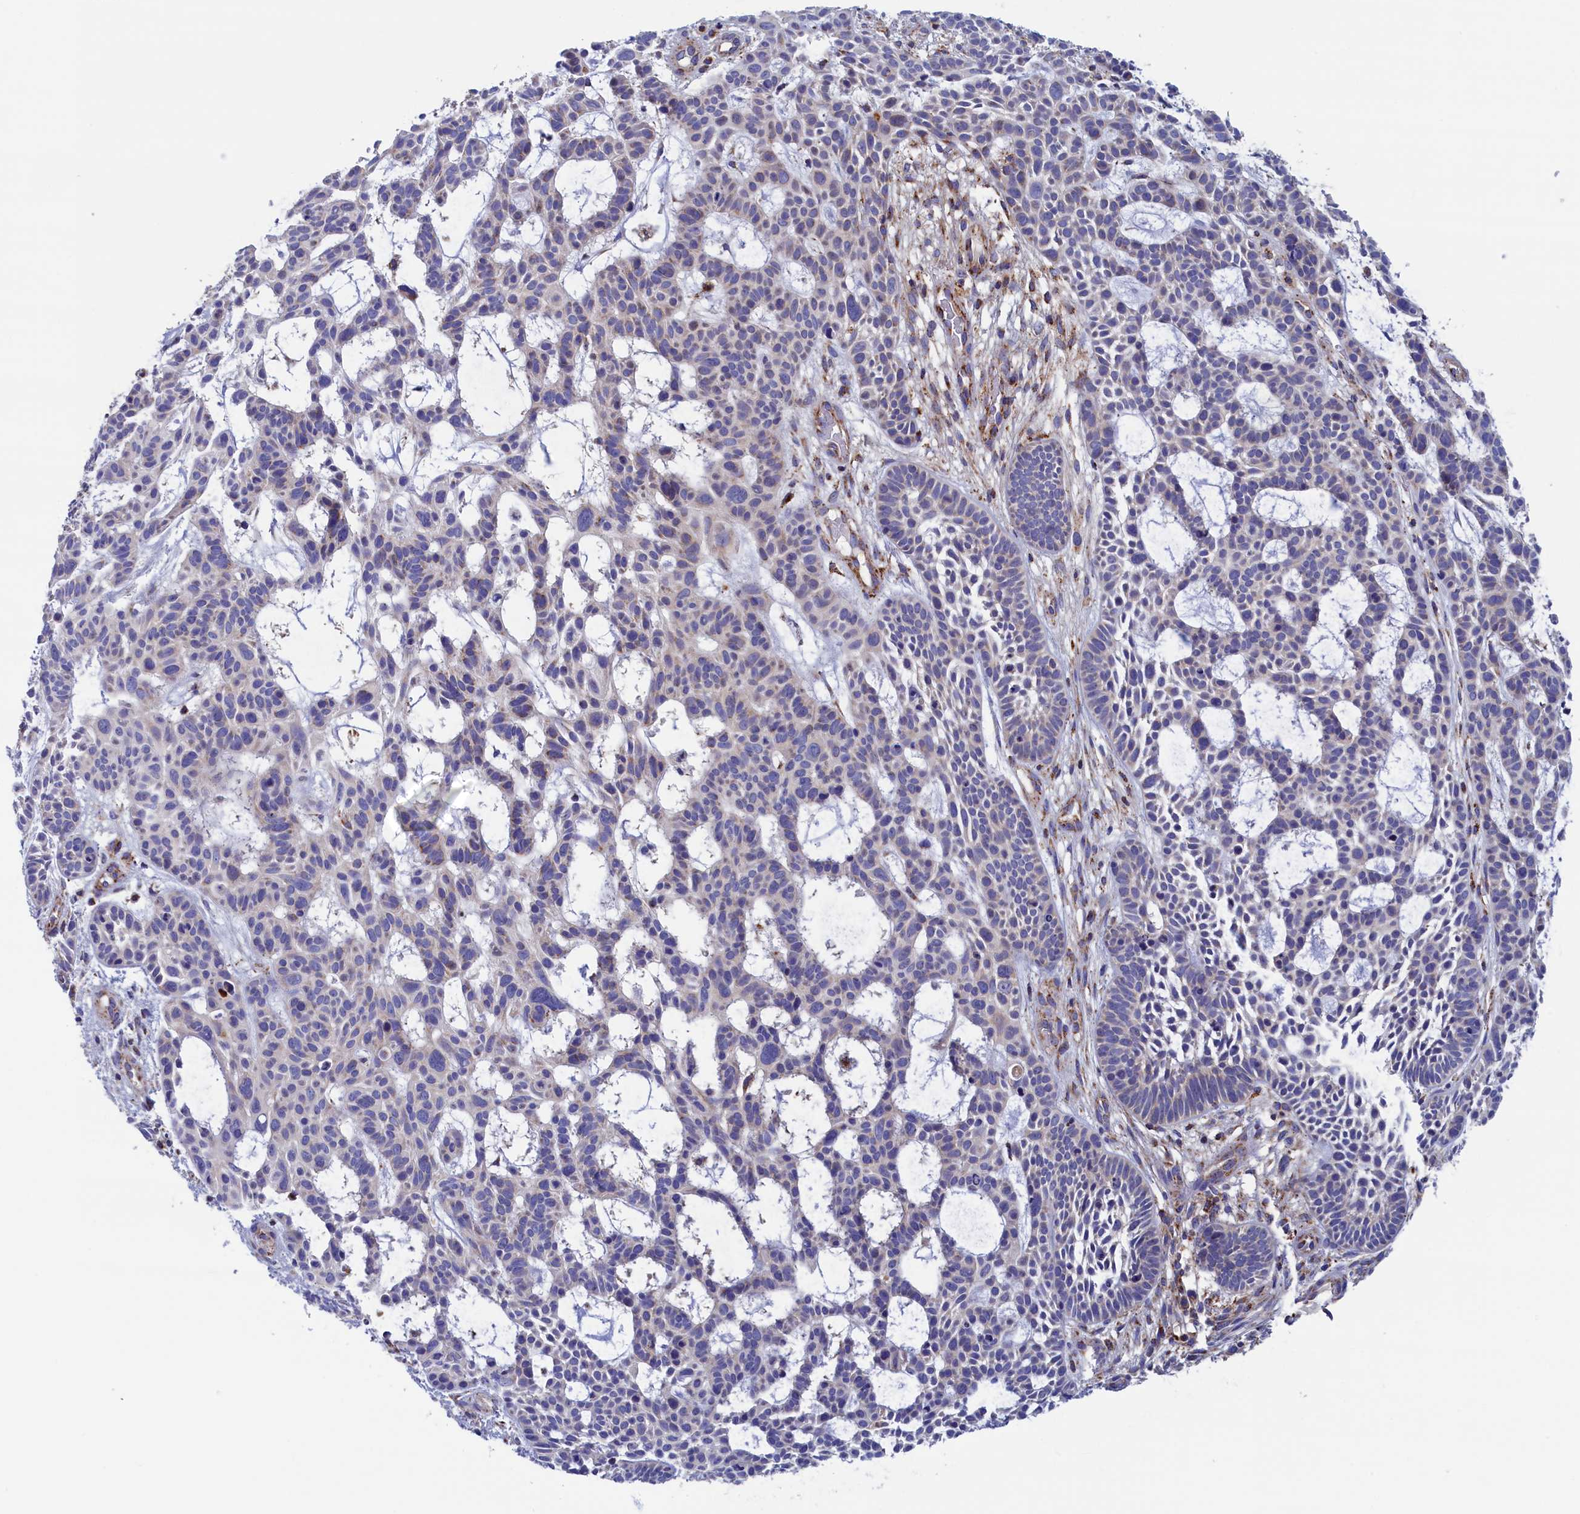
{"staining": {"intensity": "negative", "quantity": "none", "location": "none"}, "tissue": "skin cancer", "cell_type": "Tumor cells", "image_type": "cancer", "snomed": [{"axis": "morphology", "description": "Basal cell carcinoma"}, {"axis": "topography", "description": "Skin"}], "caption": "IHC micrograph of neoplastic tissue: human skin cancer stained with DAB (3,3'-diaminobenzidine) demonstrates no significant protein positivity in tumor cells.", "gene": "WDR83", "patient": {"sex": "male", "age": 89}}